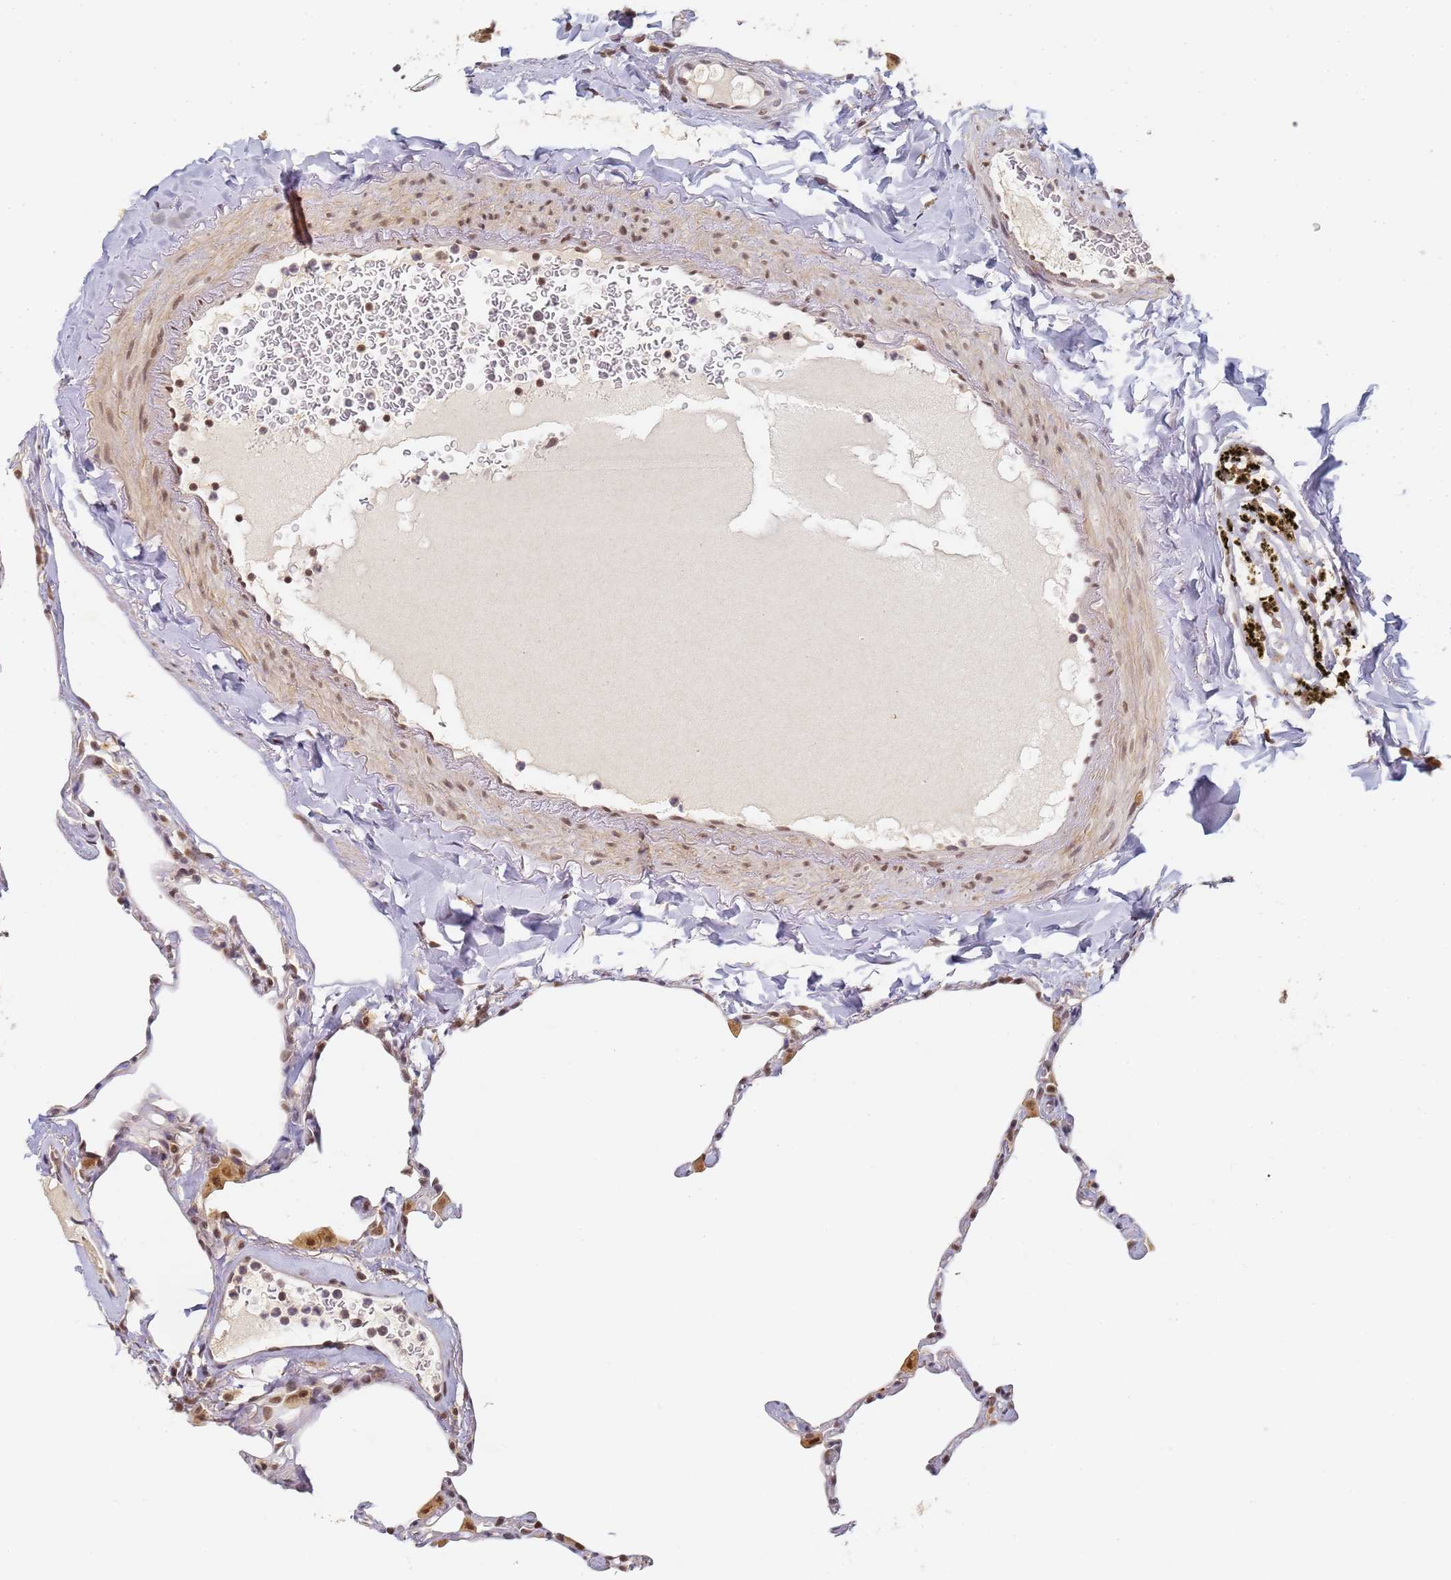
{"staining": {"intensity": "moderate", "quantity": "<25%", "location": "nuclear"}, "tissue": "lung", "cell_type": "Alveolar cells", "image_type": "normal", "snomed": [{"axis": "morphology", "description": "Normal tissue, NOS"}, {"axis": "topography", "description": "Lung"}], "caption": "Immunohistochemistry (IHC) histopathology image of unremarkable human lung stained for a protein (brown), which displays low levels of moderate nuclear positivity in approximately <25% of alveolar cells.", "gene": "HMCES", "patient": {"sex": "male", "age": 65}}